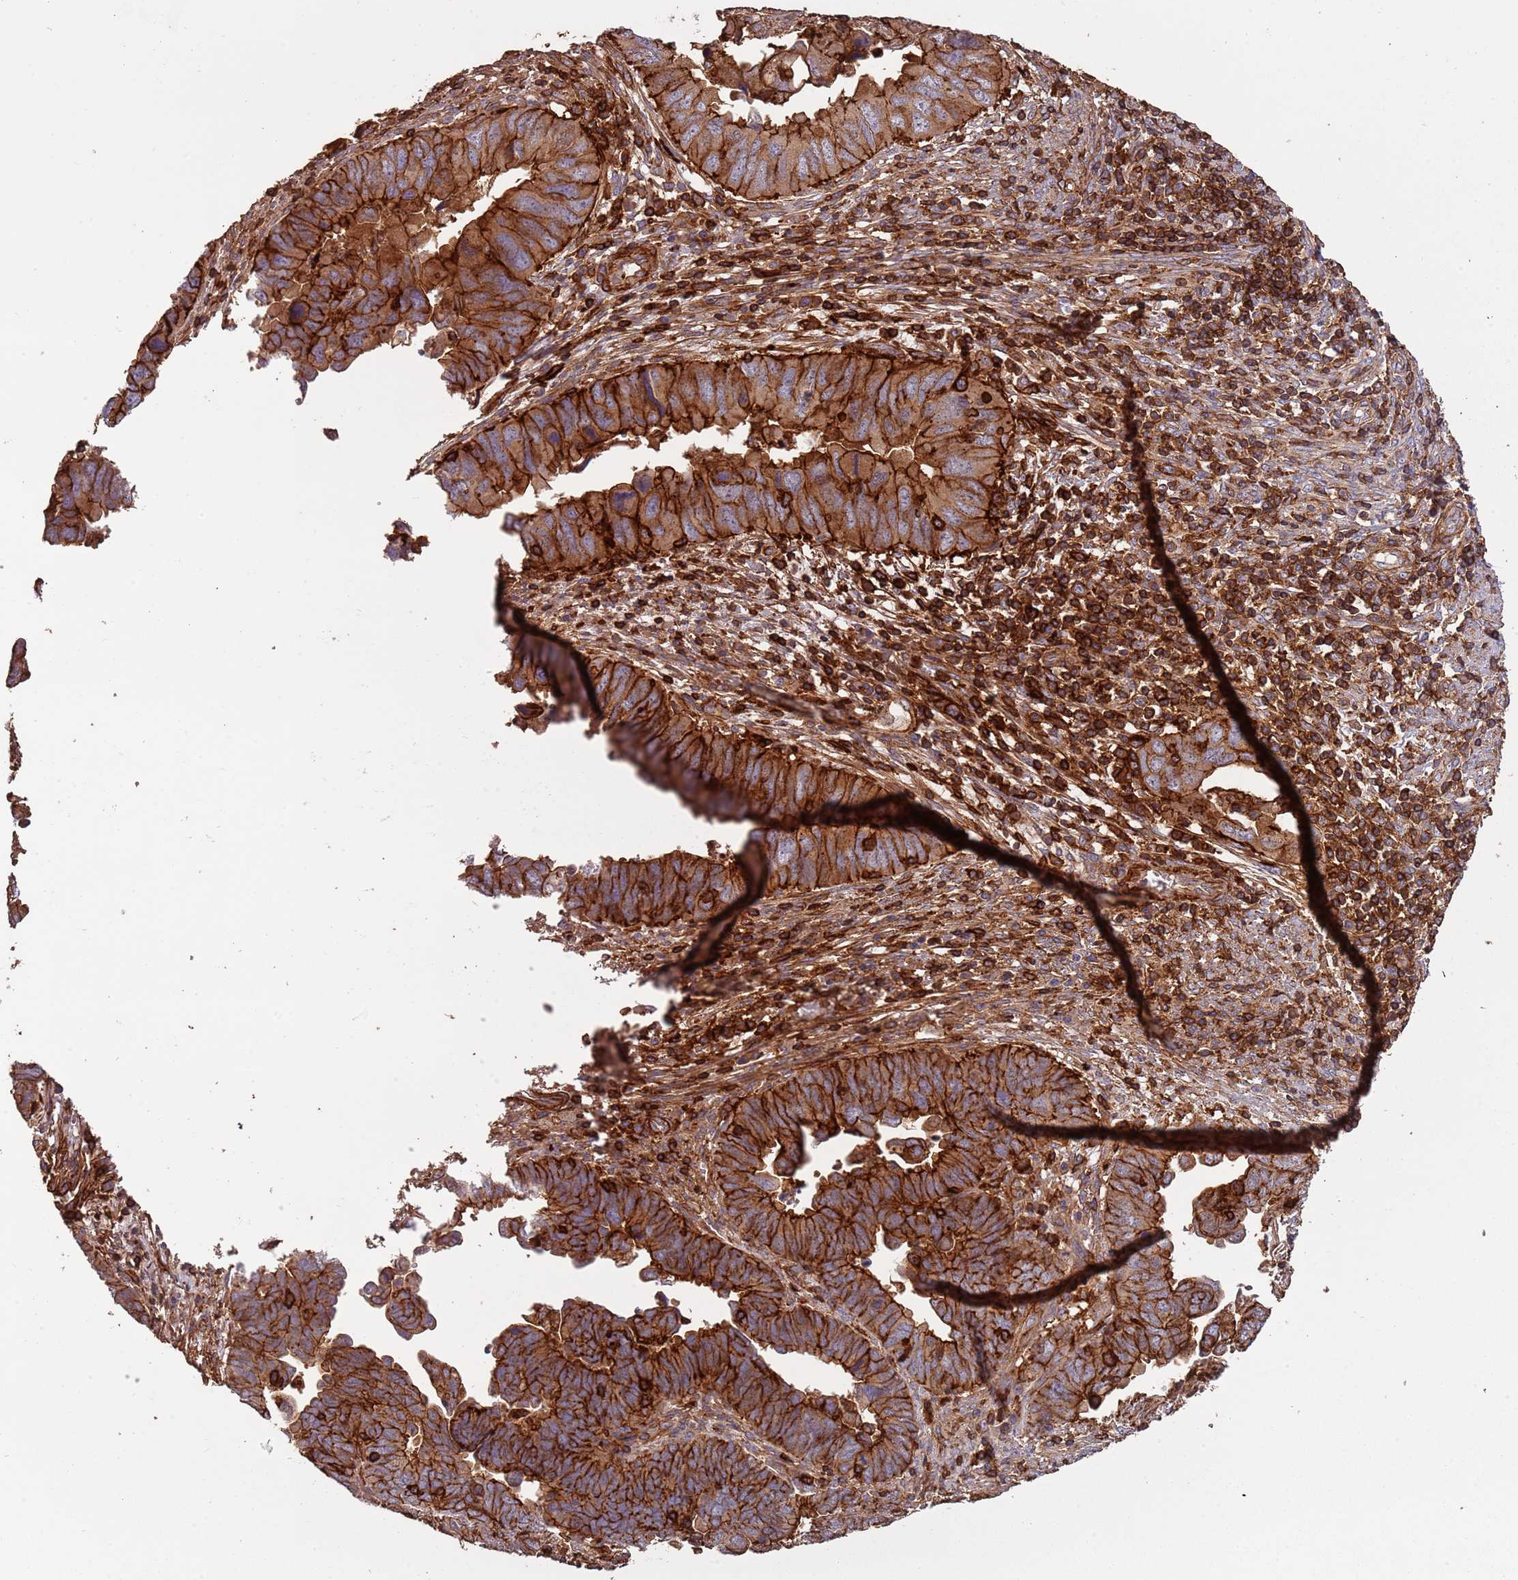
{"staining": {"intensity": "strong", "quantity": ">75%", "location": "cytoplasmic/membranous"}, "tissue": "endometrial cancer", "cell_type": "Tumor cells", "image_type": "cancer", "snomed": [{"axis": "morphology", "description": "Adenocarcinoma, NOS"}, {"axis": "topography", "description": "Endometrium"}], "caption": "This histopathology image exhibits immunohistochemistry staining of human endometrial cancer (adenocarcinoma), with high strong cytoplasmic/membranous positivity in about >75% of tumor cells.", "gene": "FECH", "patient": {"sex": "female", "age": 79}}